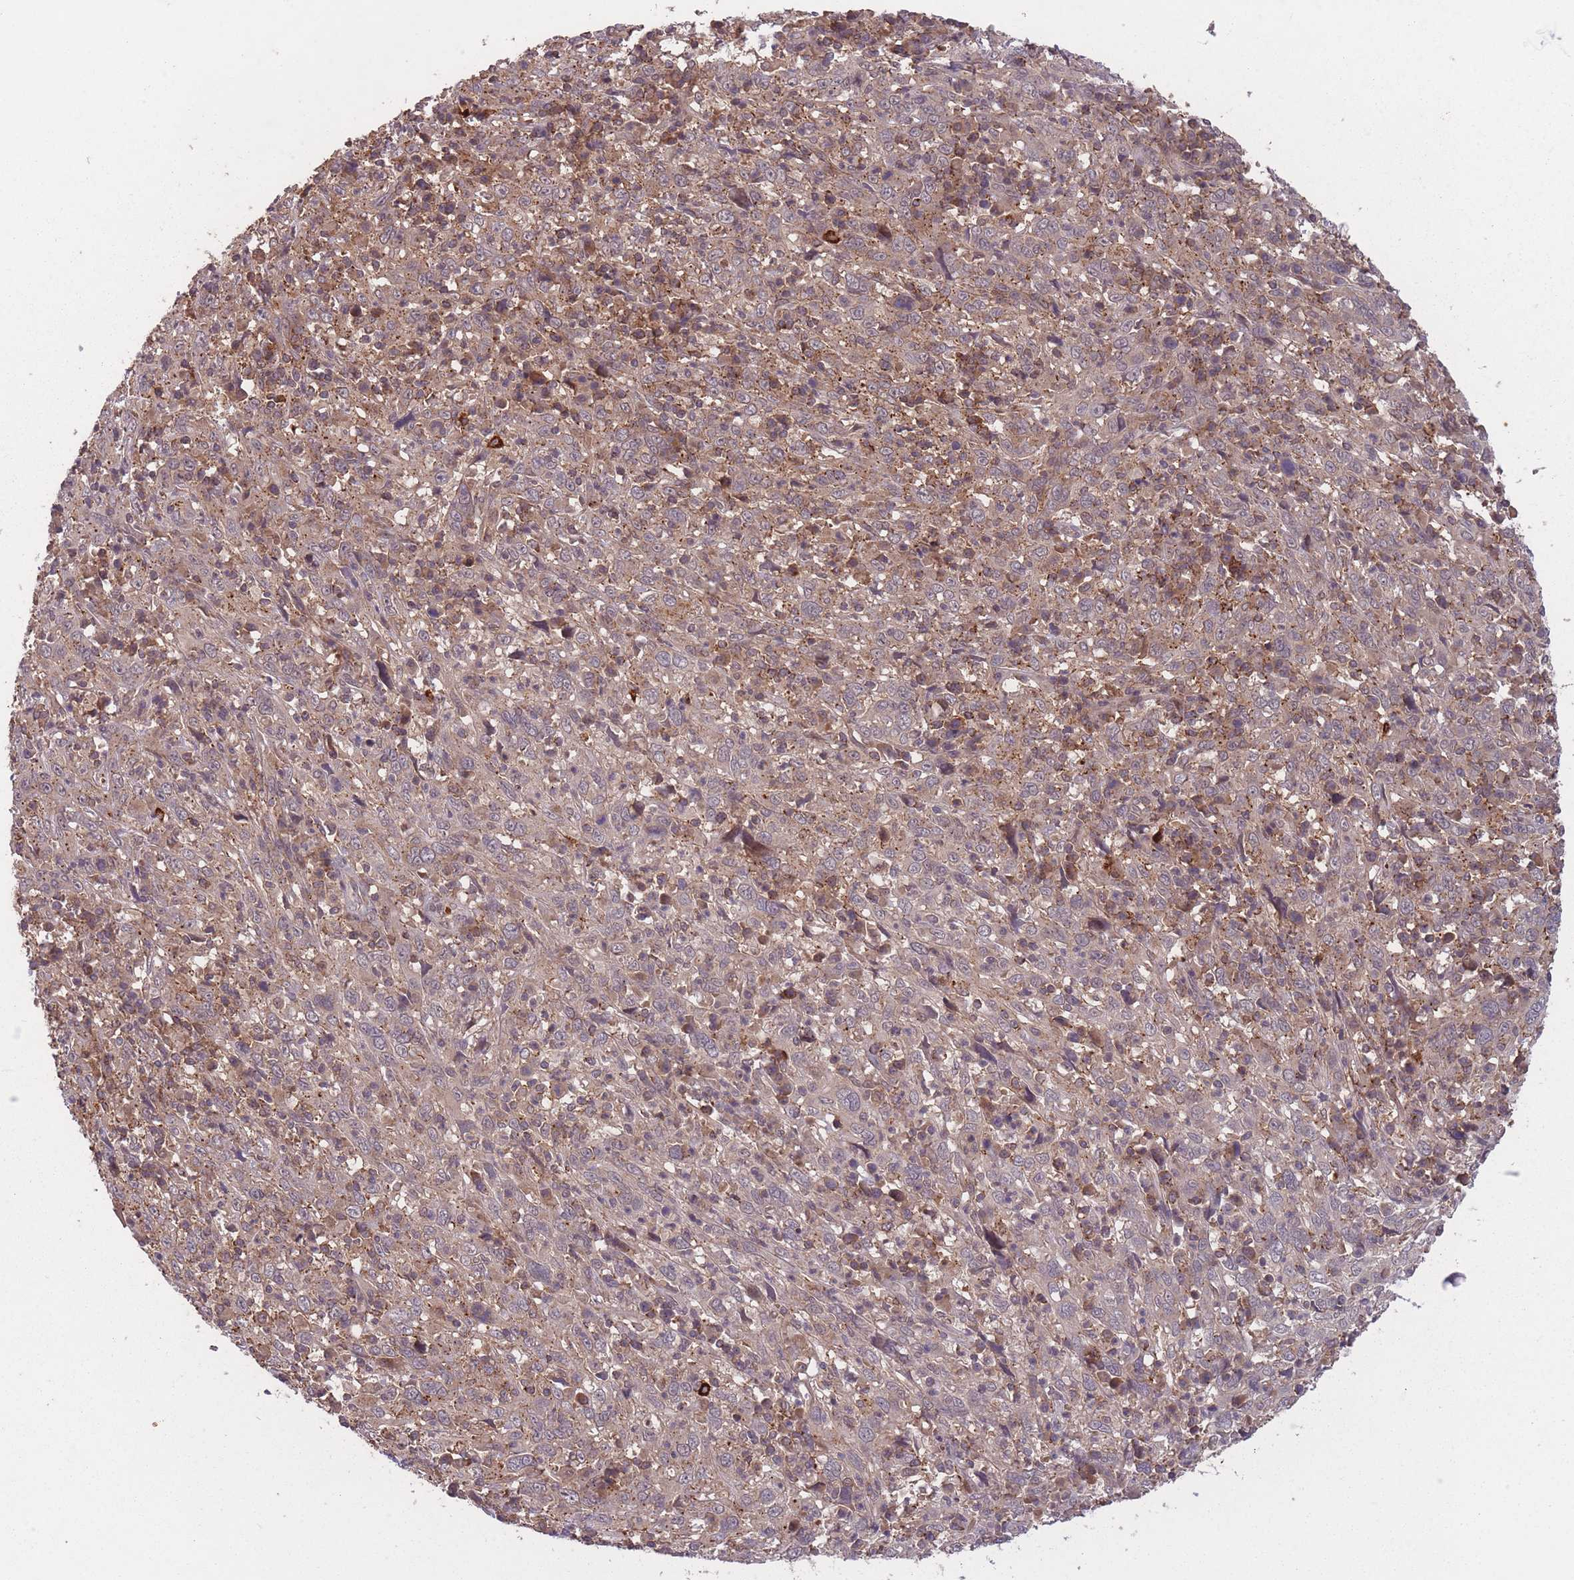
{"staining": {"intensity": "moderate", "quantity": "25%-75%", "location": "cytoplasmic/membranous"}, "tissue": "cervical cancer", "cell_type": "Tumor cells", "image_type": "cancer", "snomed": [{"axis": "morphology", "description": "Squamous cell carcinoma, NOS"}, {"axis": "topography", "description": "Cervix"}], "caption": "Immunohistochemical staining of cervical cancer (squamous cell carcinoma) reveals medium levels of moderate cytoplasmic/membranous staining in about 25%-75% of tumor cells.", "gene": "SECTM1", "patient": {"sex": "female", "age": 46}}